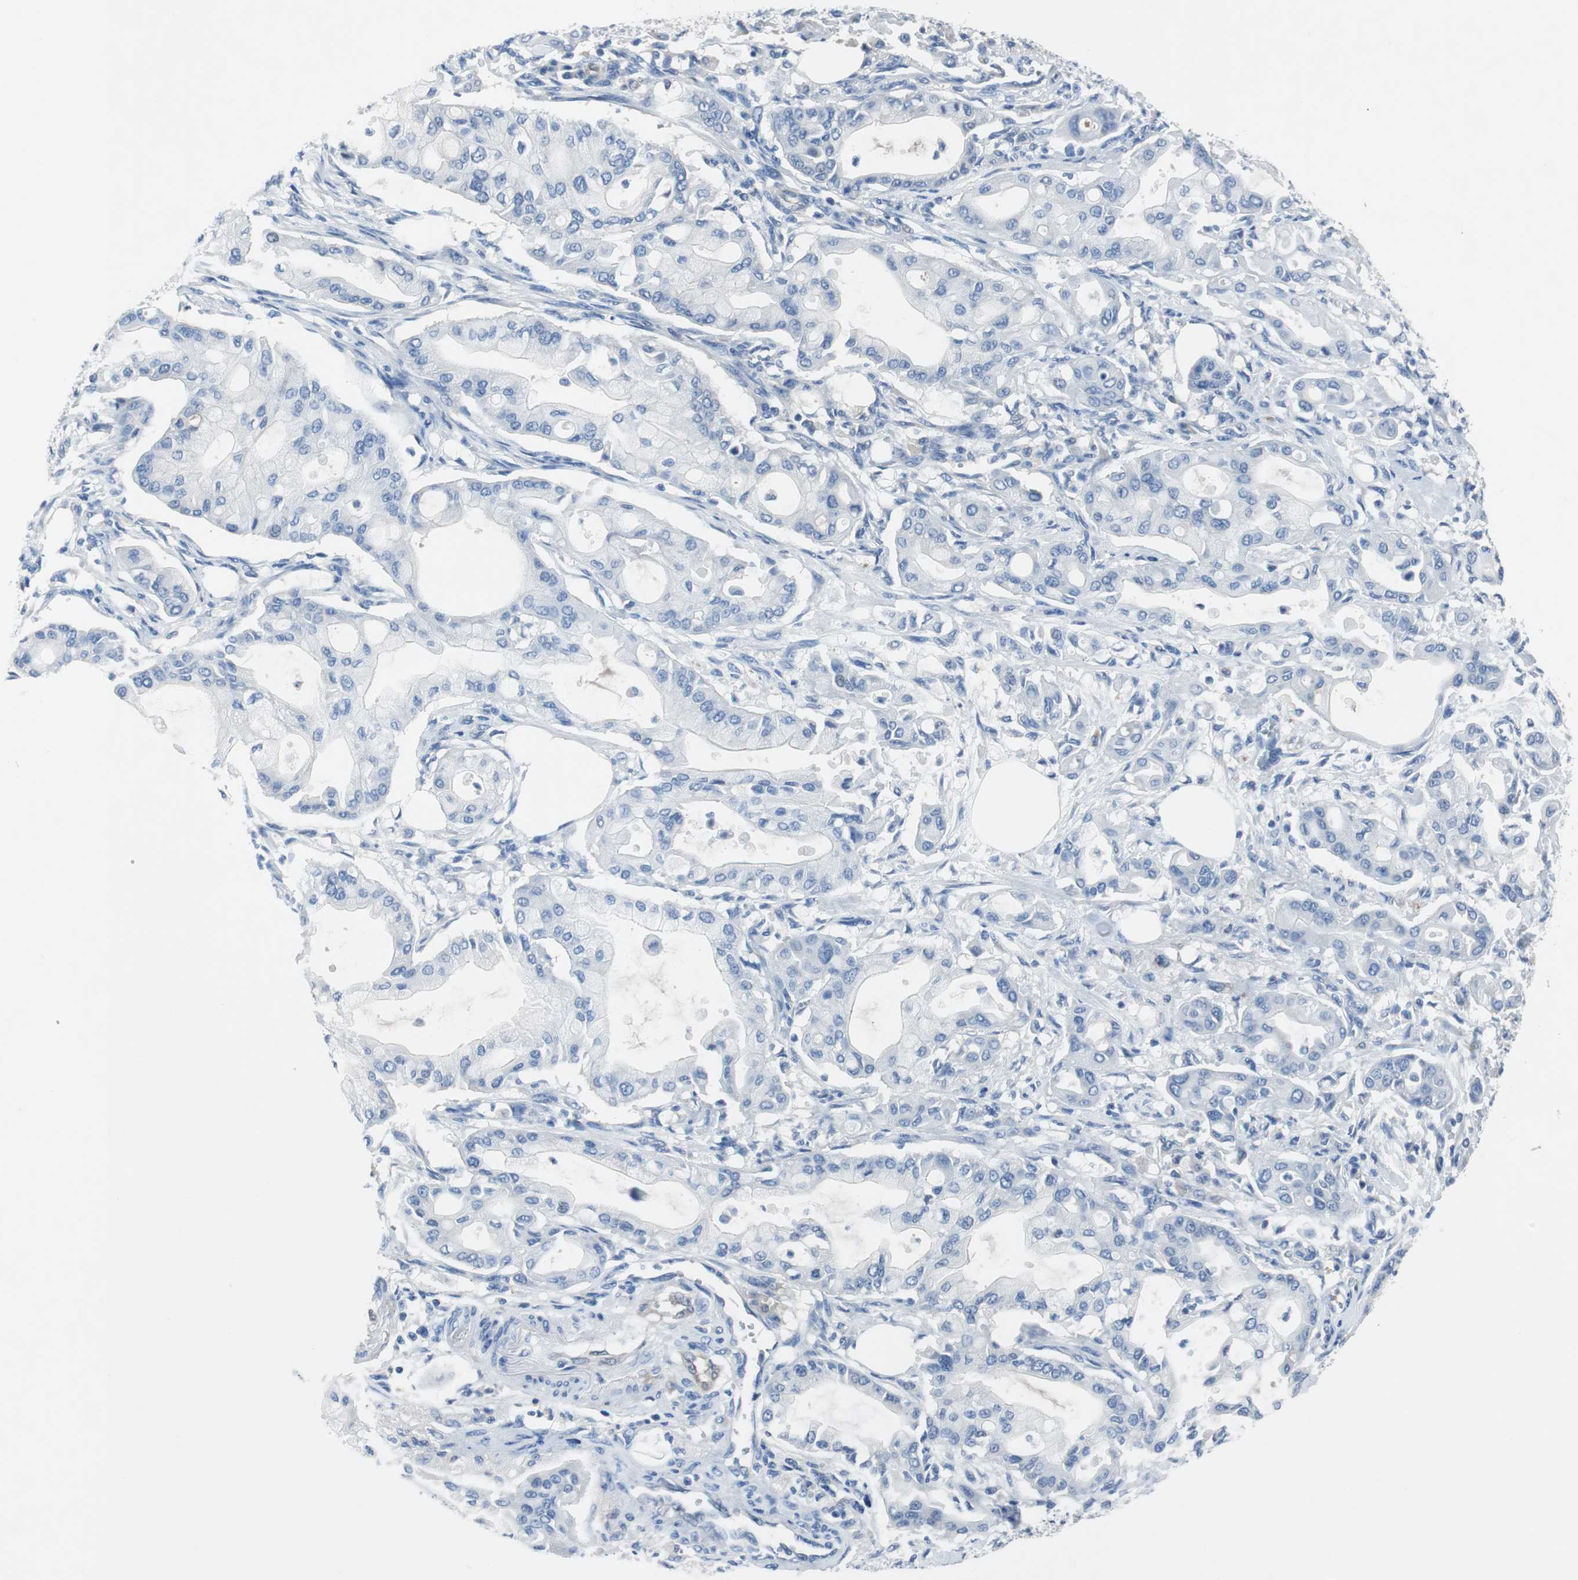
{"staining": {"intensity": "negative", "quantity": "none", "location": "none"}, "tissue": "pancreatic cancer", "cell_type": "Tumor cells", "image_type": "cancer", "snomed": [{"axis": "morphology", "description": "Adenocarcinoma, NOS"}, {"axis": "morphology", "description": "Adenocarcinoma, metastatic, NOS"}, {"axis": "topography", "description": "Lymph node"}, {"axis": "topography", "description": "Pancreas"}, {"axis": "topography", "description": "Duodenum"}], "caption": "This is a histopathology image of immunohistochemistry staining of metastatic adenocarcinoma (pancreatic), which shows no positivity in tumor cells. (DAB immunohistochemistry (IHC) with hematoxylin counter stain).", "gene": "EEF2K", "patient": {"sex": "female", "age": 64}}